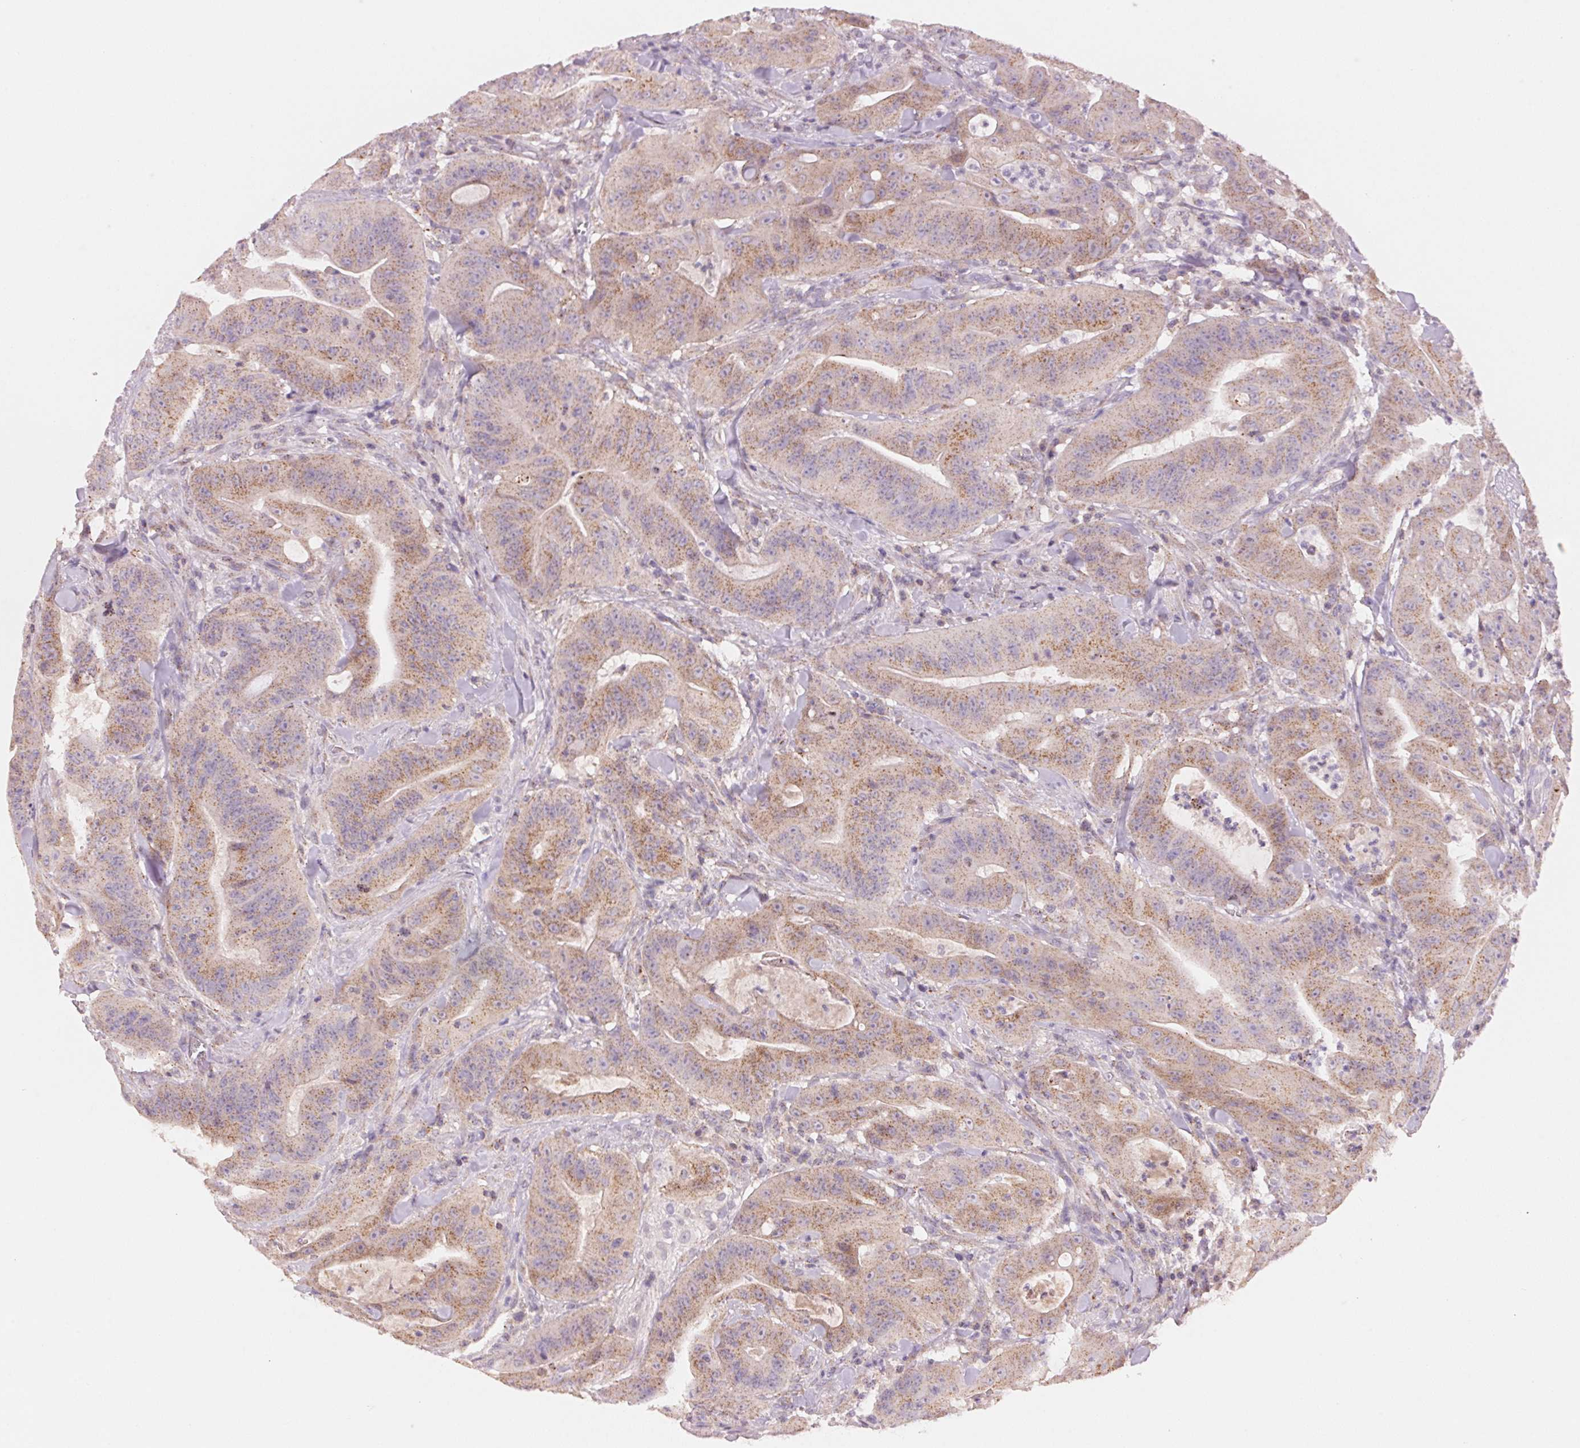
{"staining": {"intensity": "moderate", "quantity": "25%-75%", "location": "cytoplasmic/membranous"}, "tissue": "colorectal cancer", "cell_type": "Tumor cells", "image_type": "cancer", "snomed": [{"axis": "morphology", "description": "Adenocarcinoma, NOS"}, {"axis": "topography", "description": "Colon"}], "caption": "High-magnification brightfield microscopy of colorectal cancer stained with DAB (3,3'-diaminobenzidine) (brown) and counterstained with hematoxylin (blue). tumor cells exhibit moderate cytoplasmic/membranous positivity is seen in approximately25%-75% of cells.", "gene": "HOXB13", "patient": {"sex": "male", "age": 33}}